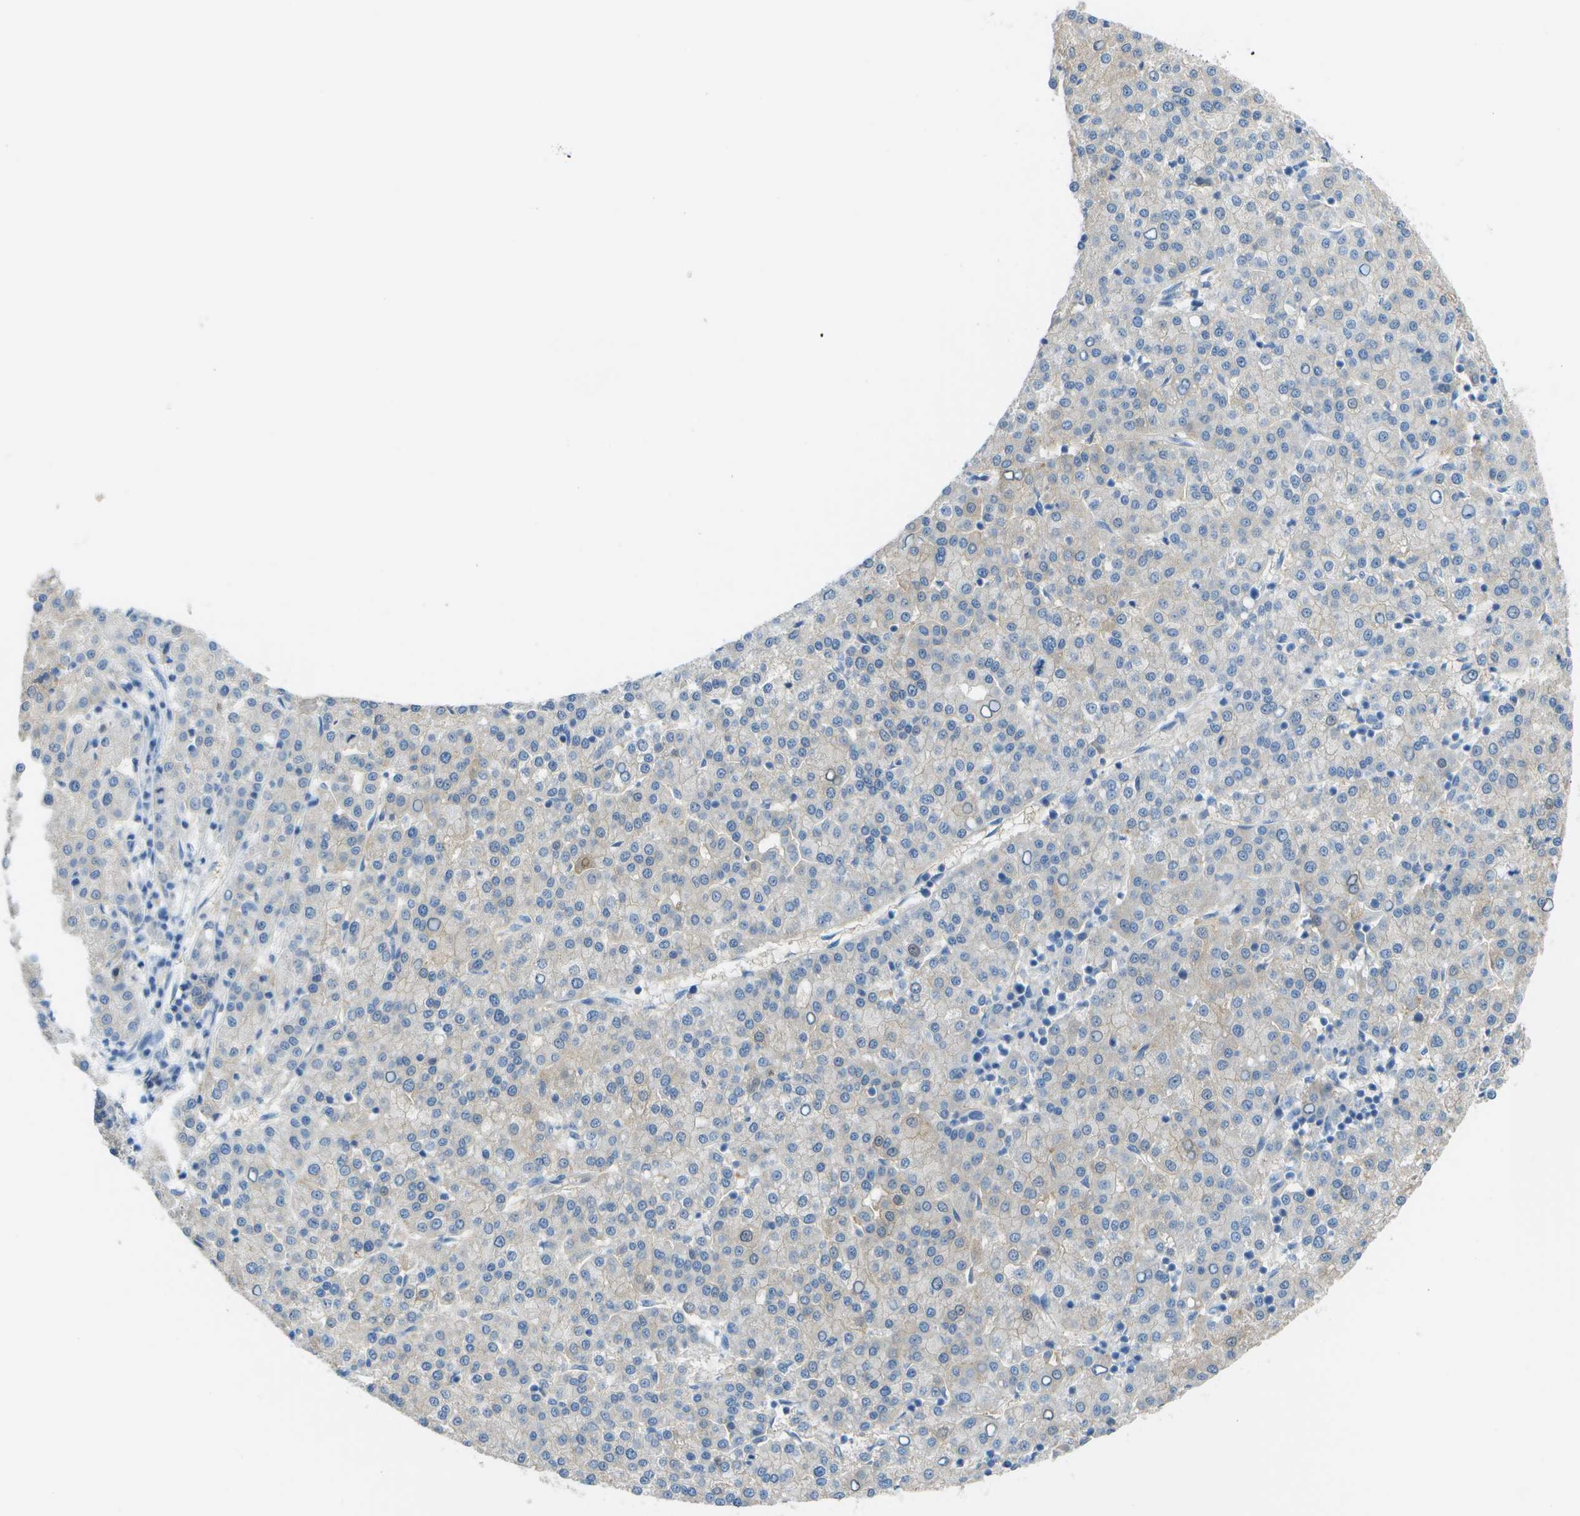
{"staining": {"intensity": "negative", "quantity": "none", "location": "none"}, "tissue": "liver cancer", "cell_type": "Tumor cells", "image_type": "cancer", "snomed": [{"axis": "morphology", "description": "Carcinoma, Hepatocellular, NOS"}, {"axis": "topography", "description": "Liver"}], "caption": "IHC photomicrograph of neoplastic tissue: human liver cancer (hepatocellular carcinoma) stained with DAB exhibits no significant protein expression in tumor cells. (Immunohistochemistry (ihc), brightfield microscopy, high magnification).", "gene": "CD46", "patient": {"sex": "female", "age": 58}}